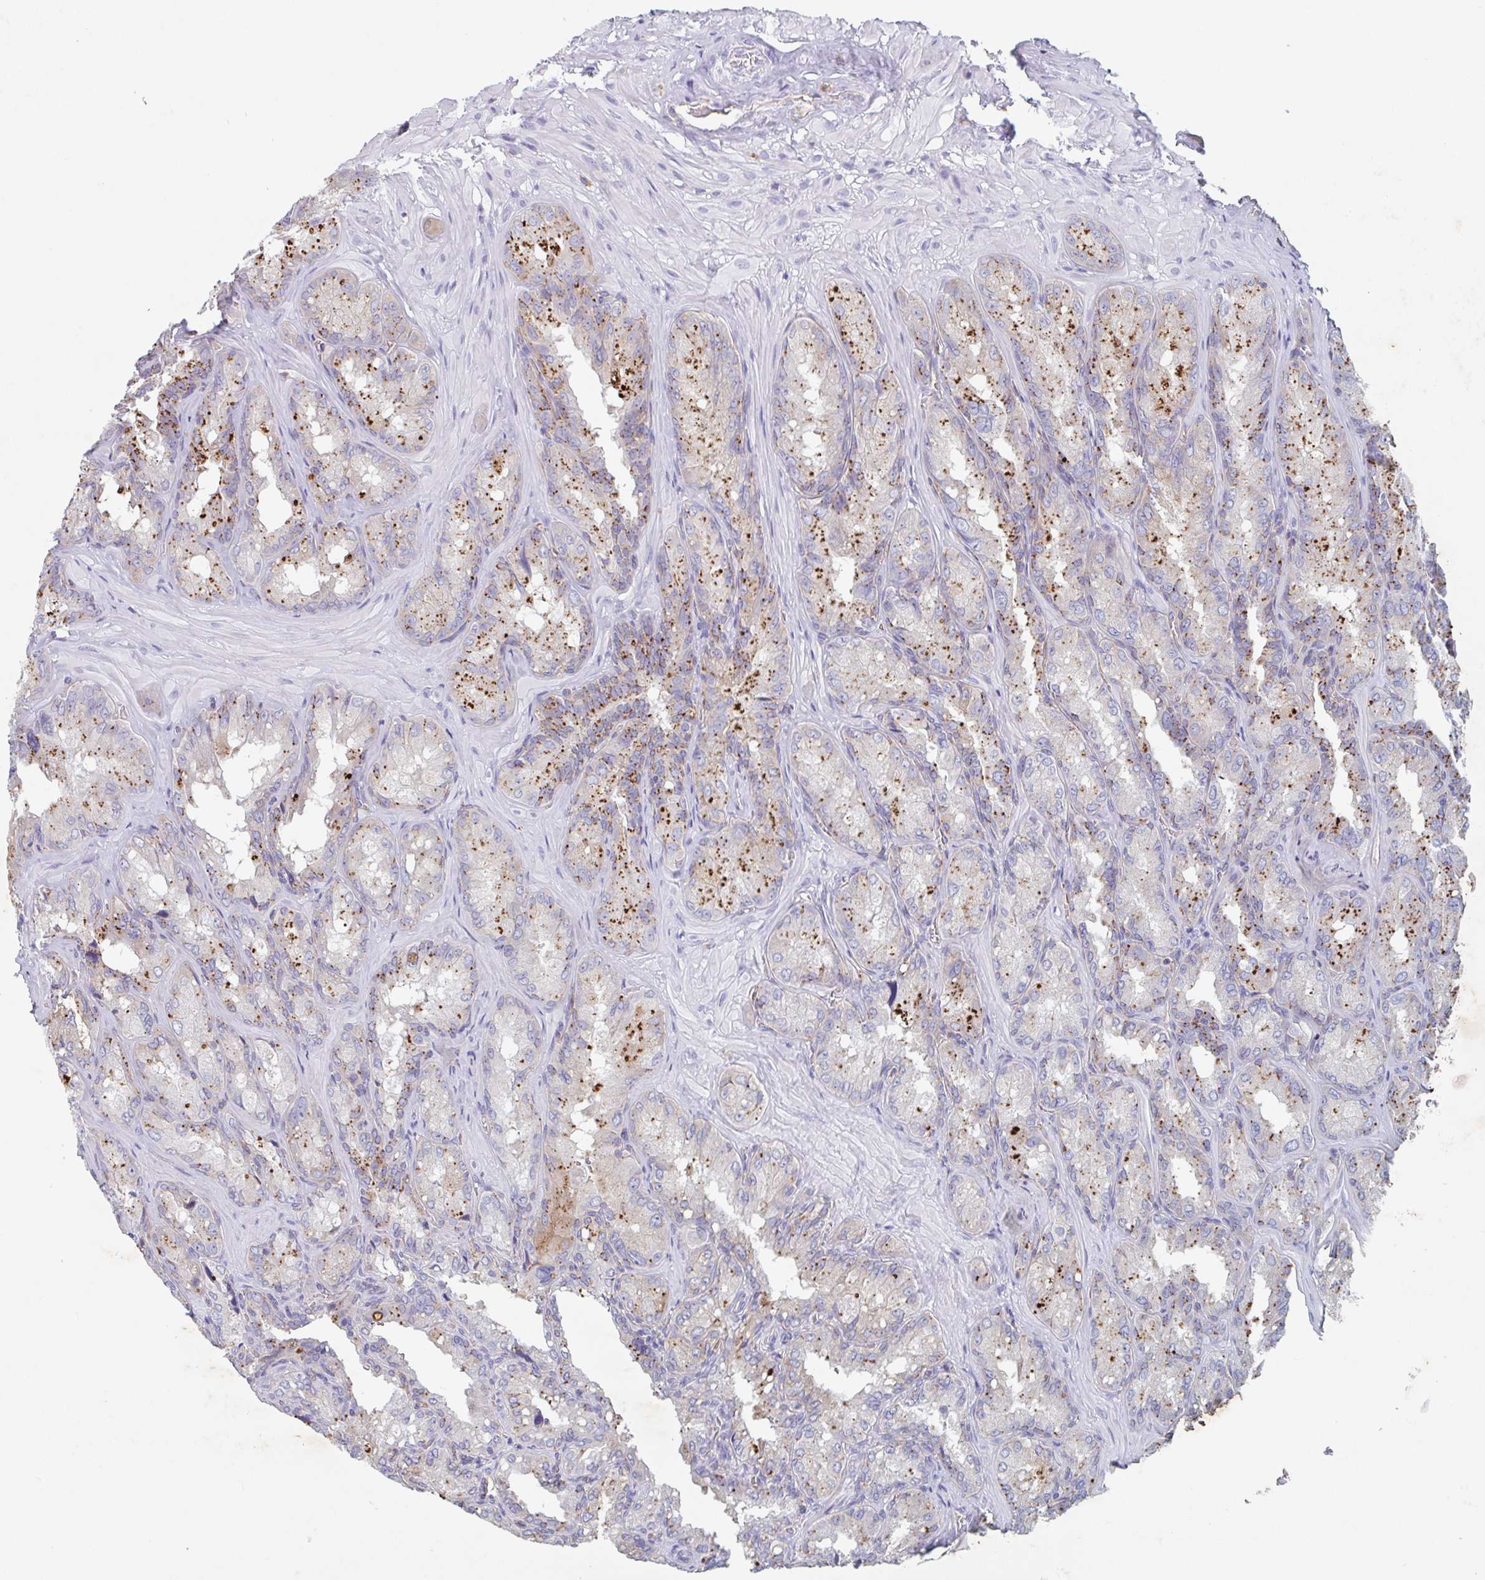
{"staining": {"intensity": "strong", "quantity": "25%-75%", "location": "cytoplasmic/membranous"}, "tissue": "seminal vesicle", "cell_type": "Glandular cells", "image_type": "normal", "snomed": [{"axis": "morphology", "description": "Normal tissue, NOS"}, {"axis": "topography", "description": "Seminal veicle"}], "caption": "A brown stain labels strong cytoplasmic/membranous expression of a protein in glandular cells of unremarkable seminal vesicle.", "gene": "MANBA", "patient": {"sex": "male", "age": 47}}